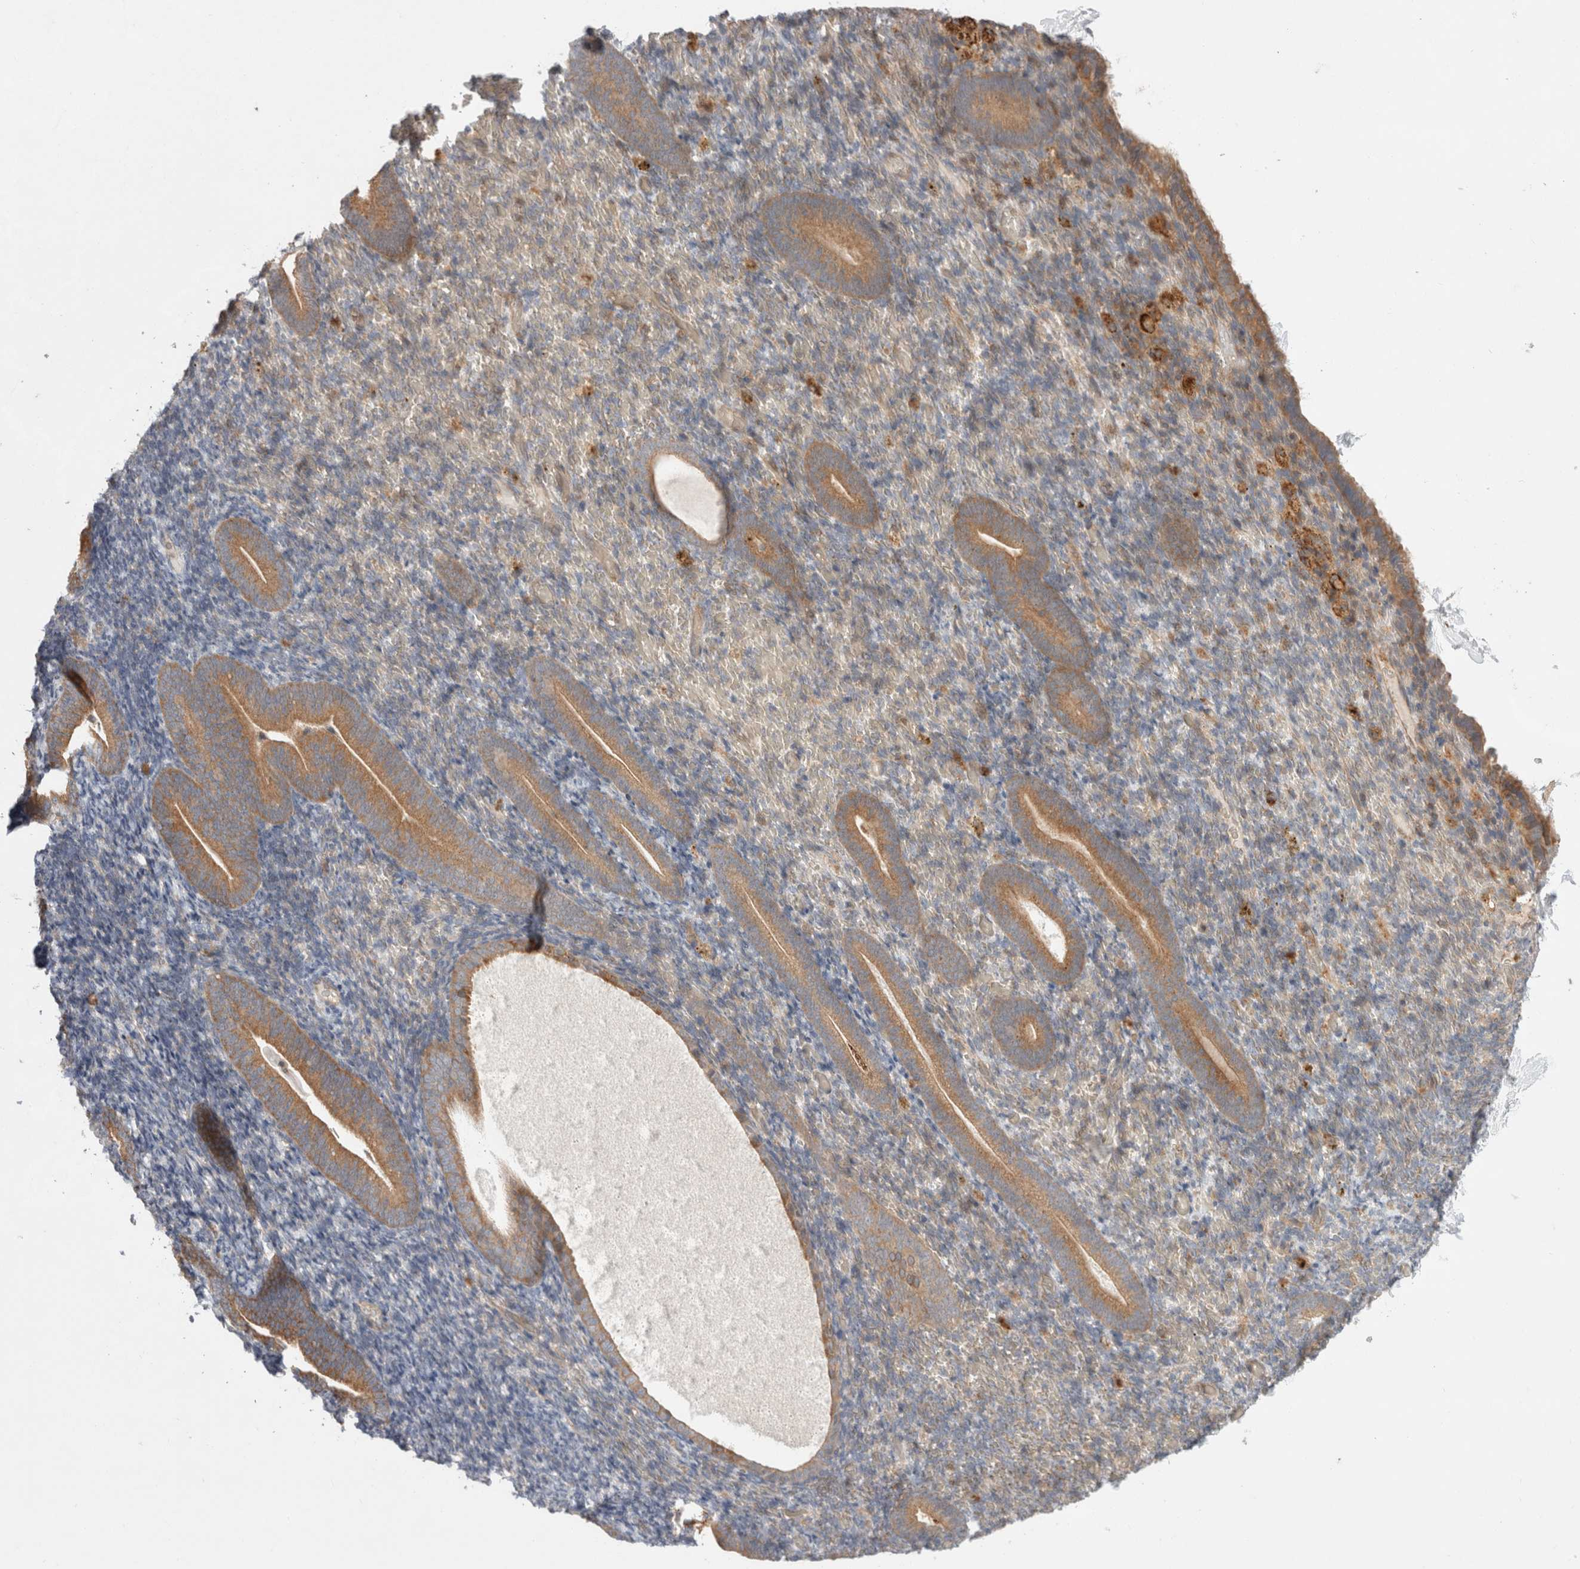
{"staining": {"intensity": "weak", "quantity": "<25%", "location": "cytoplasmic/membranous"}, "tissue": "endometrium", "cell_type": "Cells in endometrial stroma", "image_type": "normal", "snomed": [{"axis": "morphology", "description": "Normal tissue, NOS"}, {"axis": "topography", "description": "Endometrium"}], "caption": "This is an immunohistochemistry histopathology image of normal human endometrium. There is no staining in cells in endometrial stroma.", "gene": "HROB", "patient": {"sex": "female", "age": 51}}